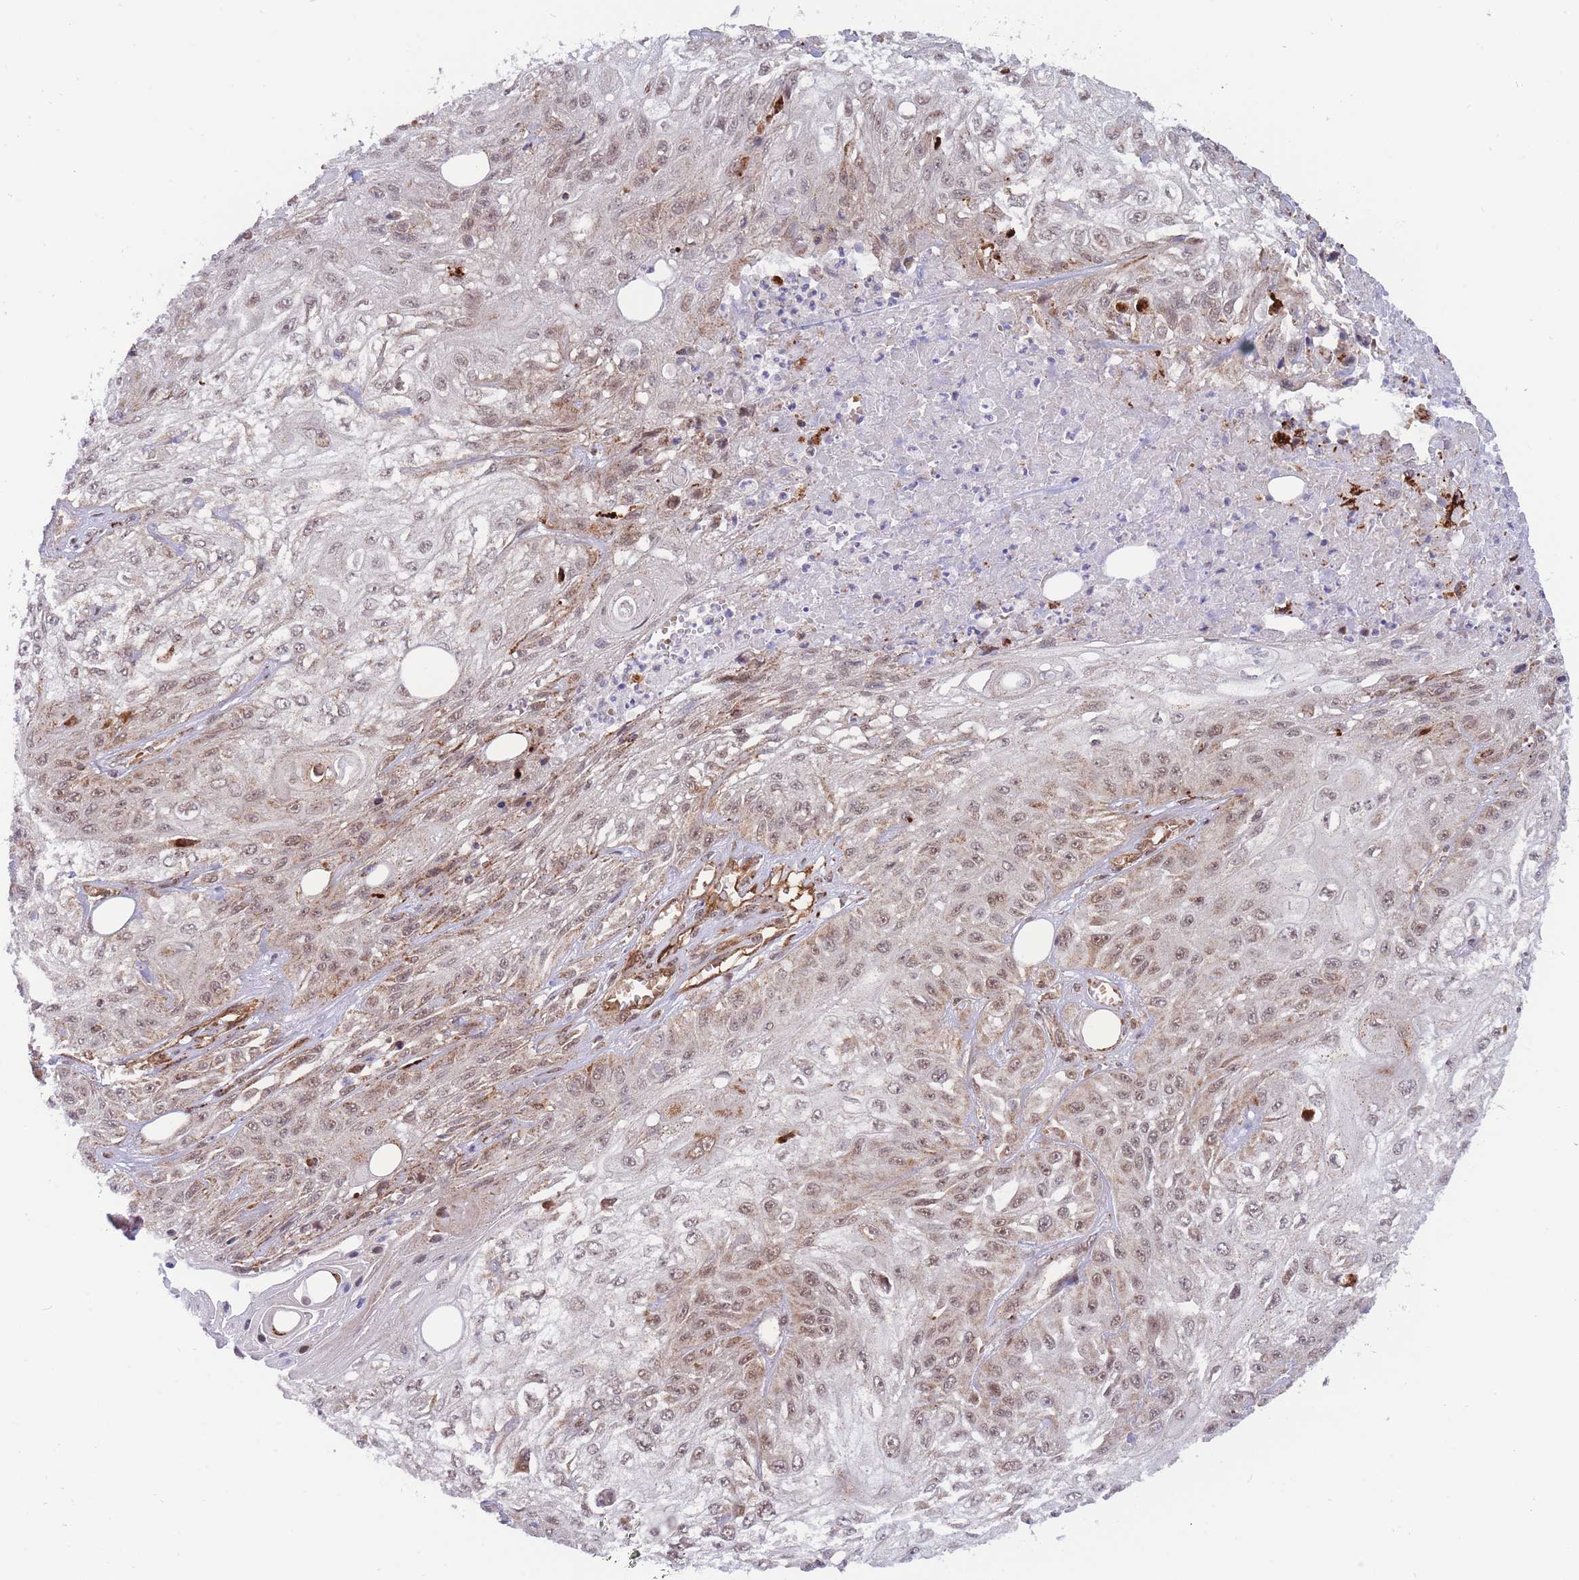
{"staining": {"intensity": "weak", "quantity": "25%-75%", "location": "cytoplasmic/membranous,nuclear"}, "tissue": "skin cancer", "cell_type": "Tumor cells", "image_type": "cancer", "snomed": [{"axis": "morphology", "description": "Squamous cell carcinoma, NOS"}, {"axis": "morphology", "description": "Squamous cell carcinoma, metastatic, NOS"}, {"axis": "topography", "description": "Skin"}, {"axis": "topography", "description": "Lymph node"}], "caption": "This is a histology image of immunohistochemistry (IHC) staining of skin cancer (squamous cell carcinoma), which shows weak positivity in the cytoplasmic/membranous and nuclear of tumor cells.", "gene": "BOD1L1", "patient": {"sex": "male", "age": 75}}